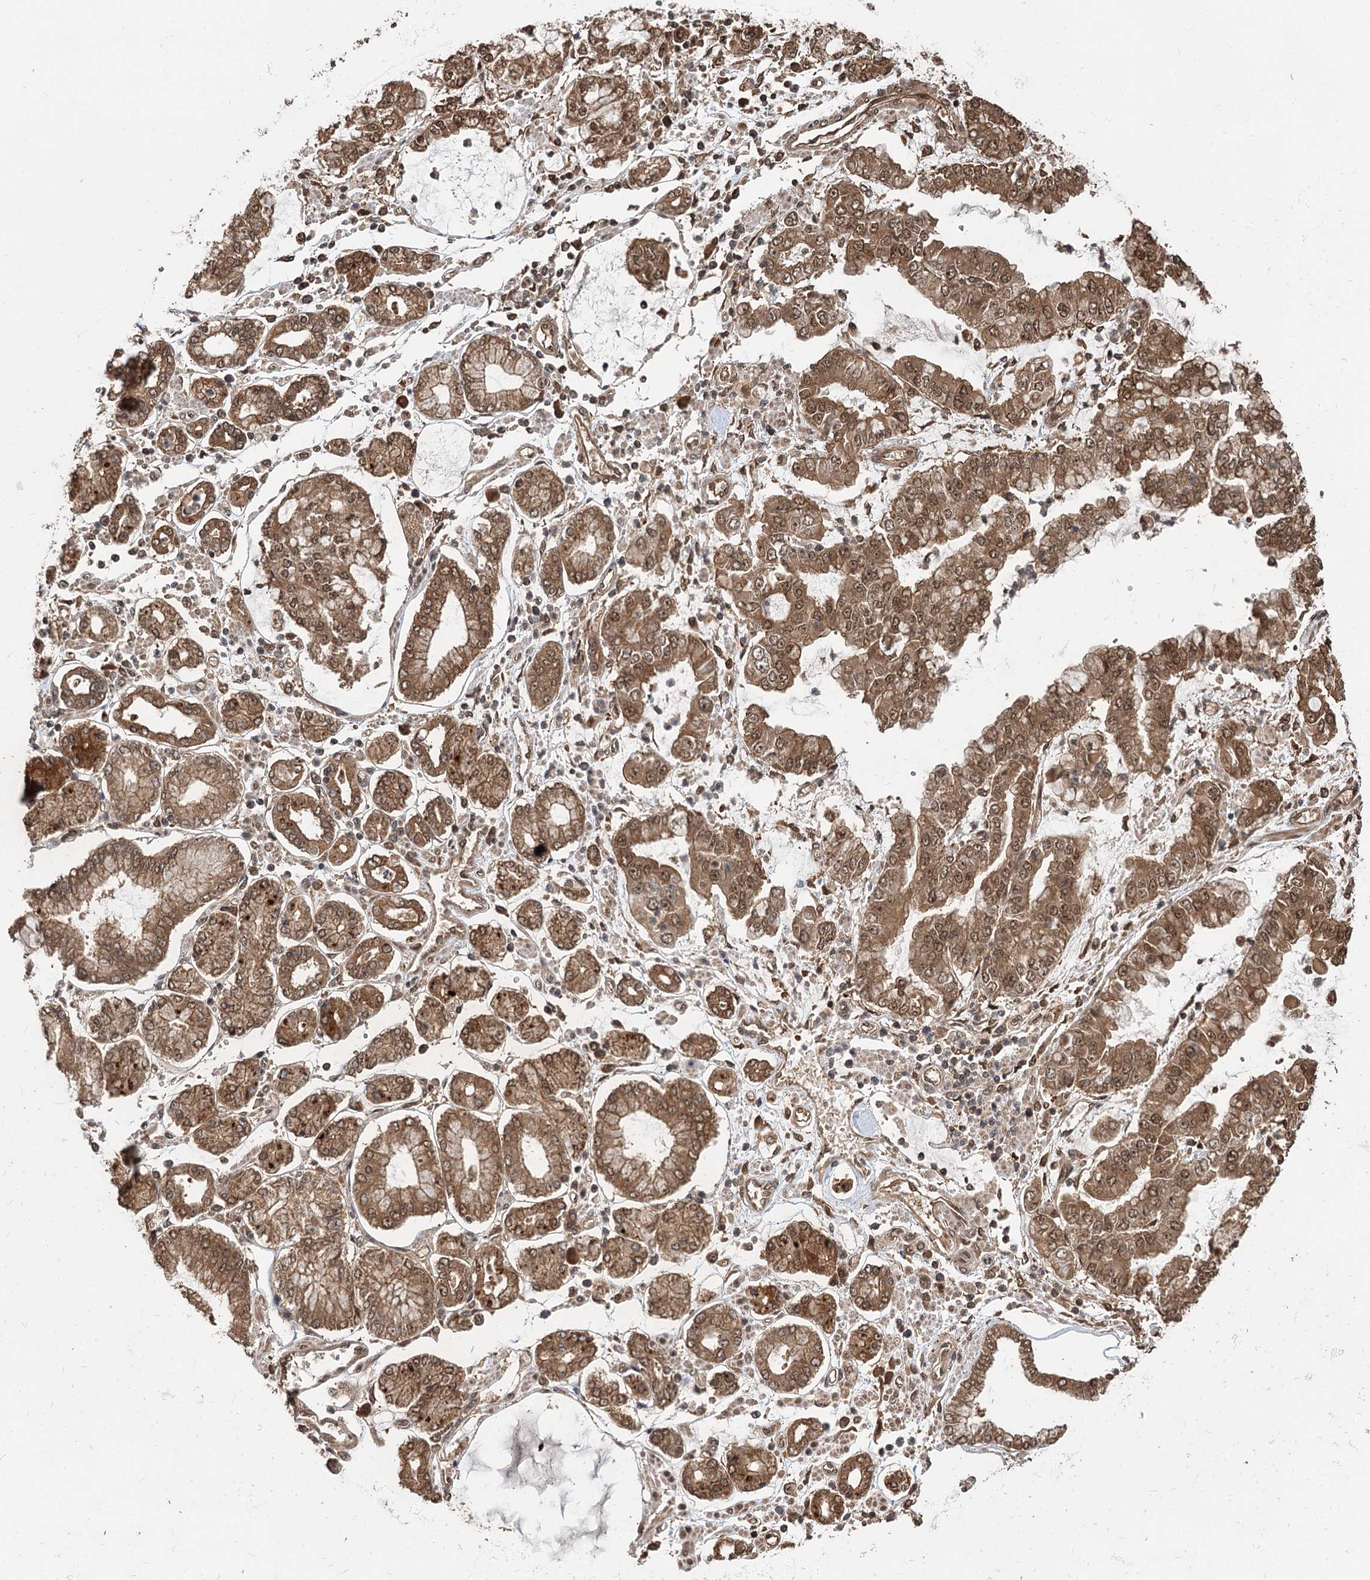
{"staining": {"intensity": "moderate", "quantity": ">75%", "location": "cytoplasmic/membranous,nuclear"}, "tissue": "stomach cancer", "cell_type": "Tumor cells", "image_type": "cancer", "snomed": [{"axis": "morphology", "description": "Adenocarcinoma, NOS"}, {"axis": "topography", "description": "Stomach"}], "caption": "DAB (3,3'-diaminobenzidine) immunohistochemical staining of human stomach cancer demonstrates moderate cytoplasmic/membranous and nuclear protein staining in approximately >75% of tumor cells. (IHC, brightfield microscopy, high magnification).", "gene": "N6AMT1", "patient": {"sex": "male", "age": 76}}